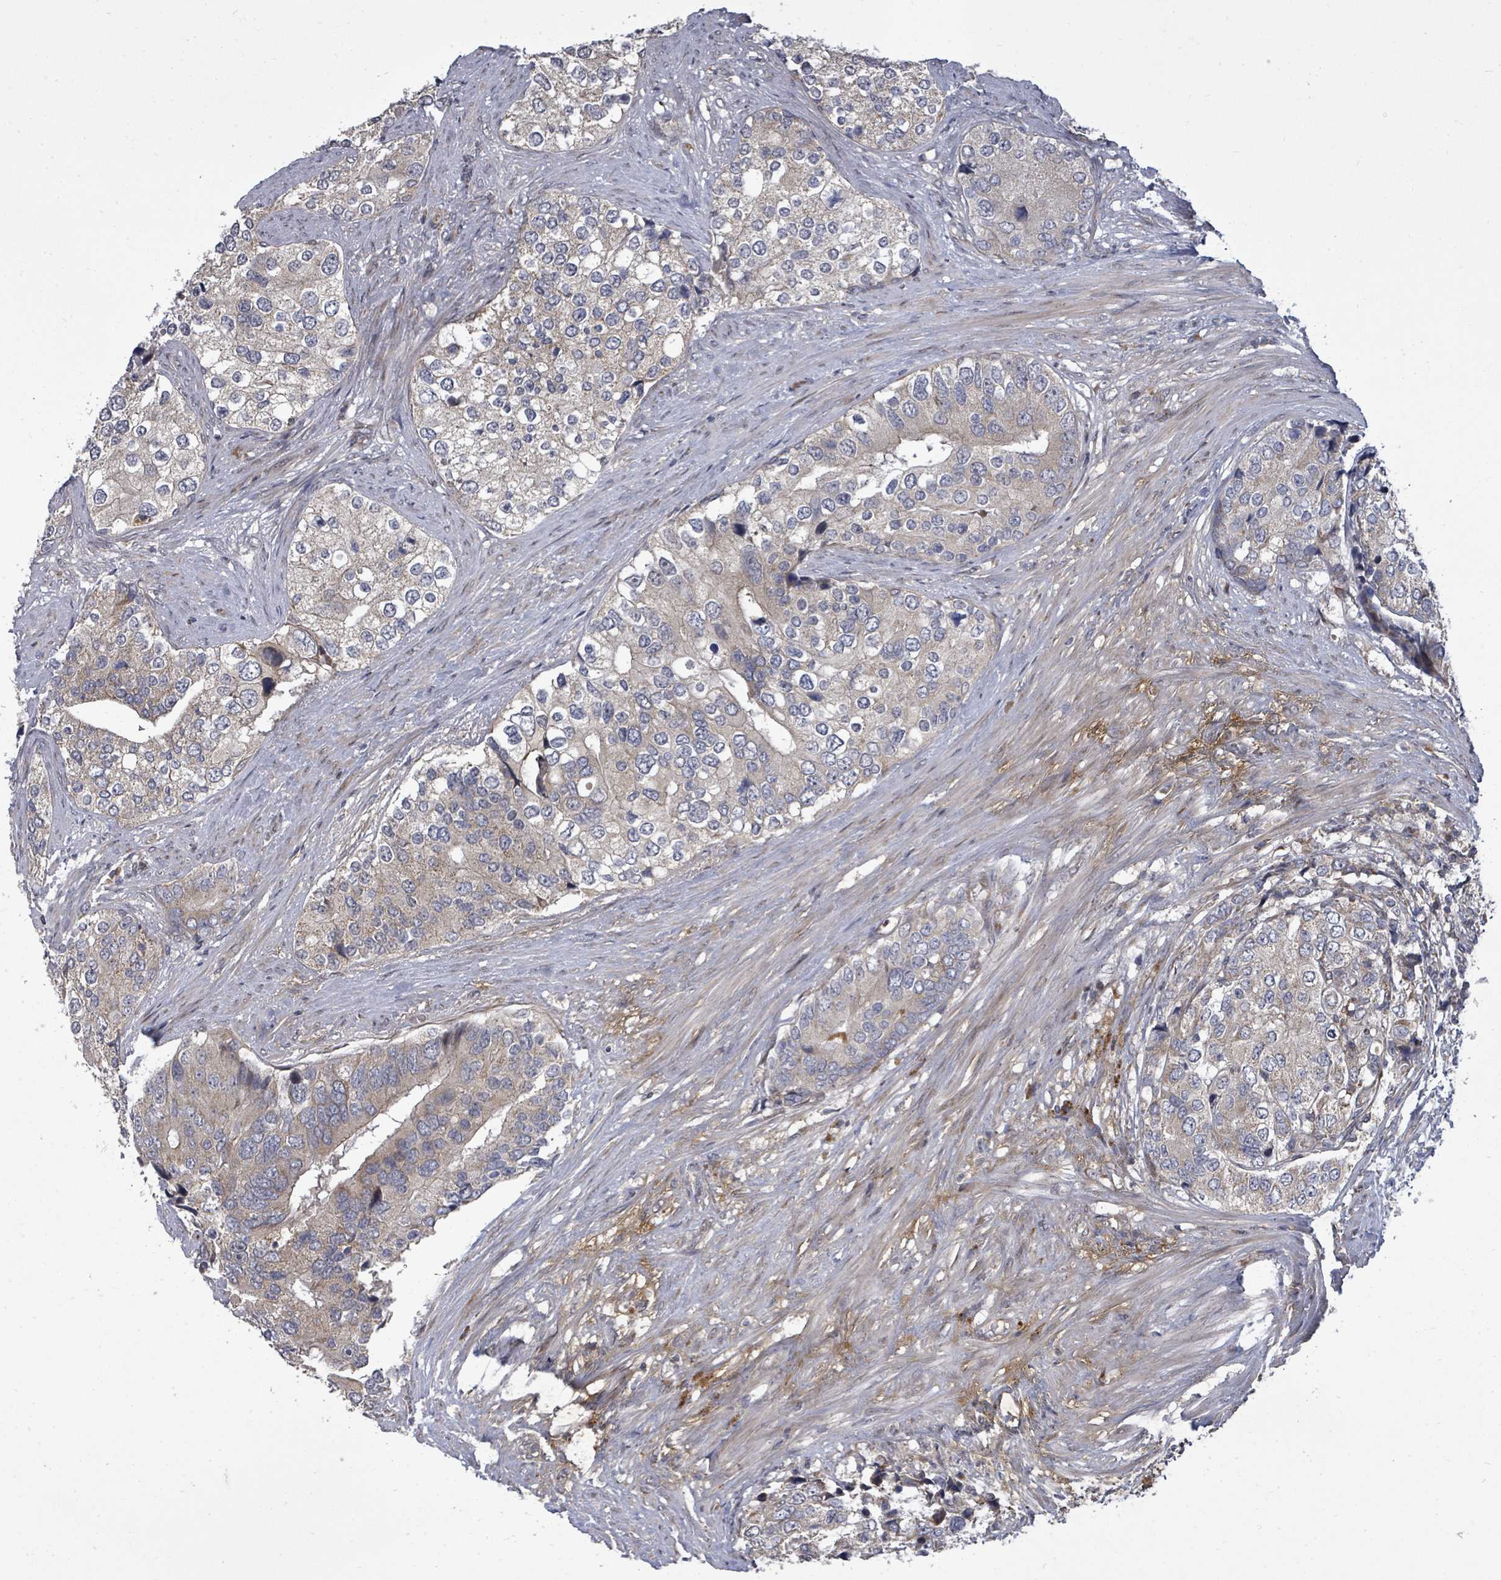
{"staining": {"intensity": "weak", "quantity": "<25%", "location": "cytoplasmic/membranous"}, "tissue": "prostate cancer", "cell_type": "Tumor cells", "image_type": "cancer", "snomed": [{"axis": "morphology", "description": "Adenocarcinoma, High grade"}, {"axis": "topography", "description": "Prostate"}], "caption": "Prostate cancer stained for a protein using immunohistochemistry demonstrates no positivity tumor cells.", "gene": "KRTAP27-1", "patient": {"sex": "male", "age": 62}}